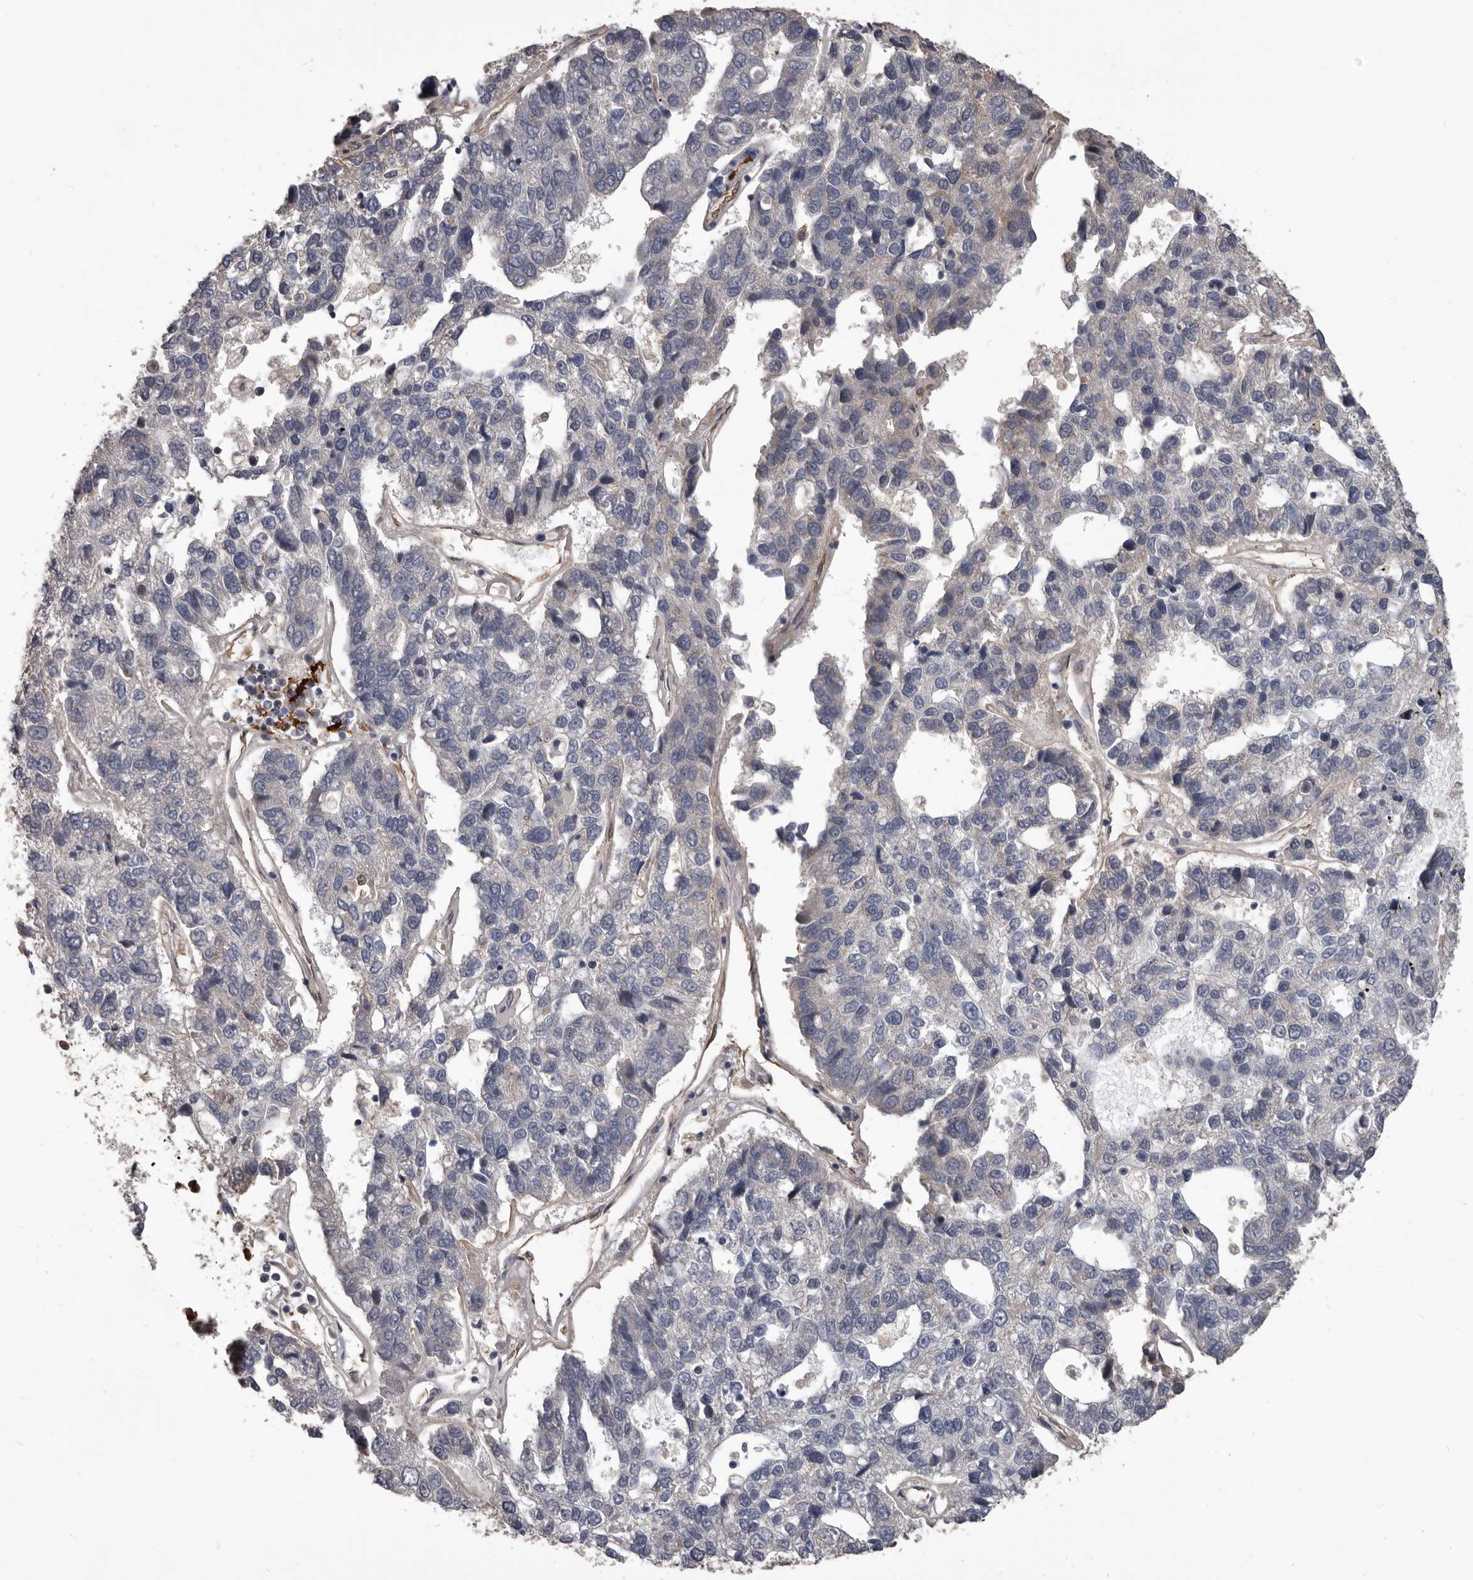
{"staining": {"intensity": "negative", "quantity": "none", "location": "none"}, "tissue": "pancreatic cancer", "cell_type": "Tumor cells", "image_type": "cancer", "snomed": [{"axis": "morphology", "description": "Adenocarcinoma, NOS"}, {"axis": "topography", "description": "Pancreas"}], "caption": "Human pancreatic cancer (adenocarcinoma) stained for a protein using IHC exhibits no positivity in tumor cells.", "gene": "ADAMTS20", "patient": {"sex": "female", "age": 61}}